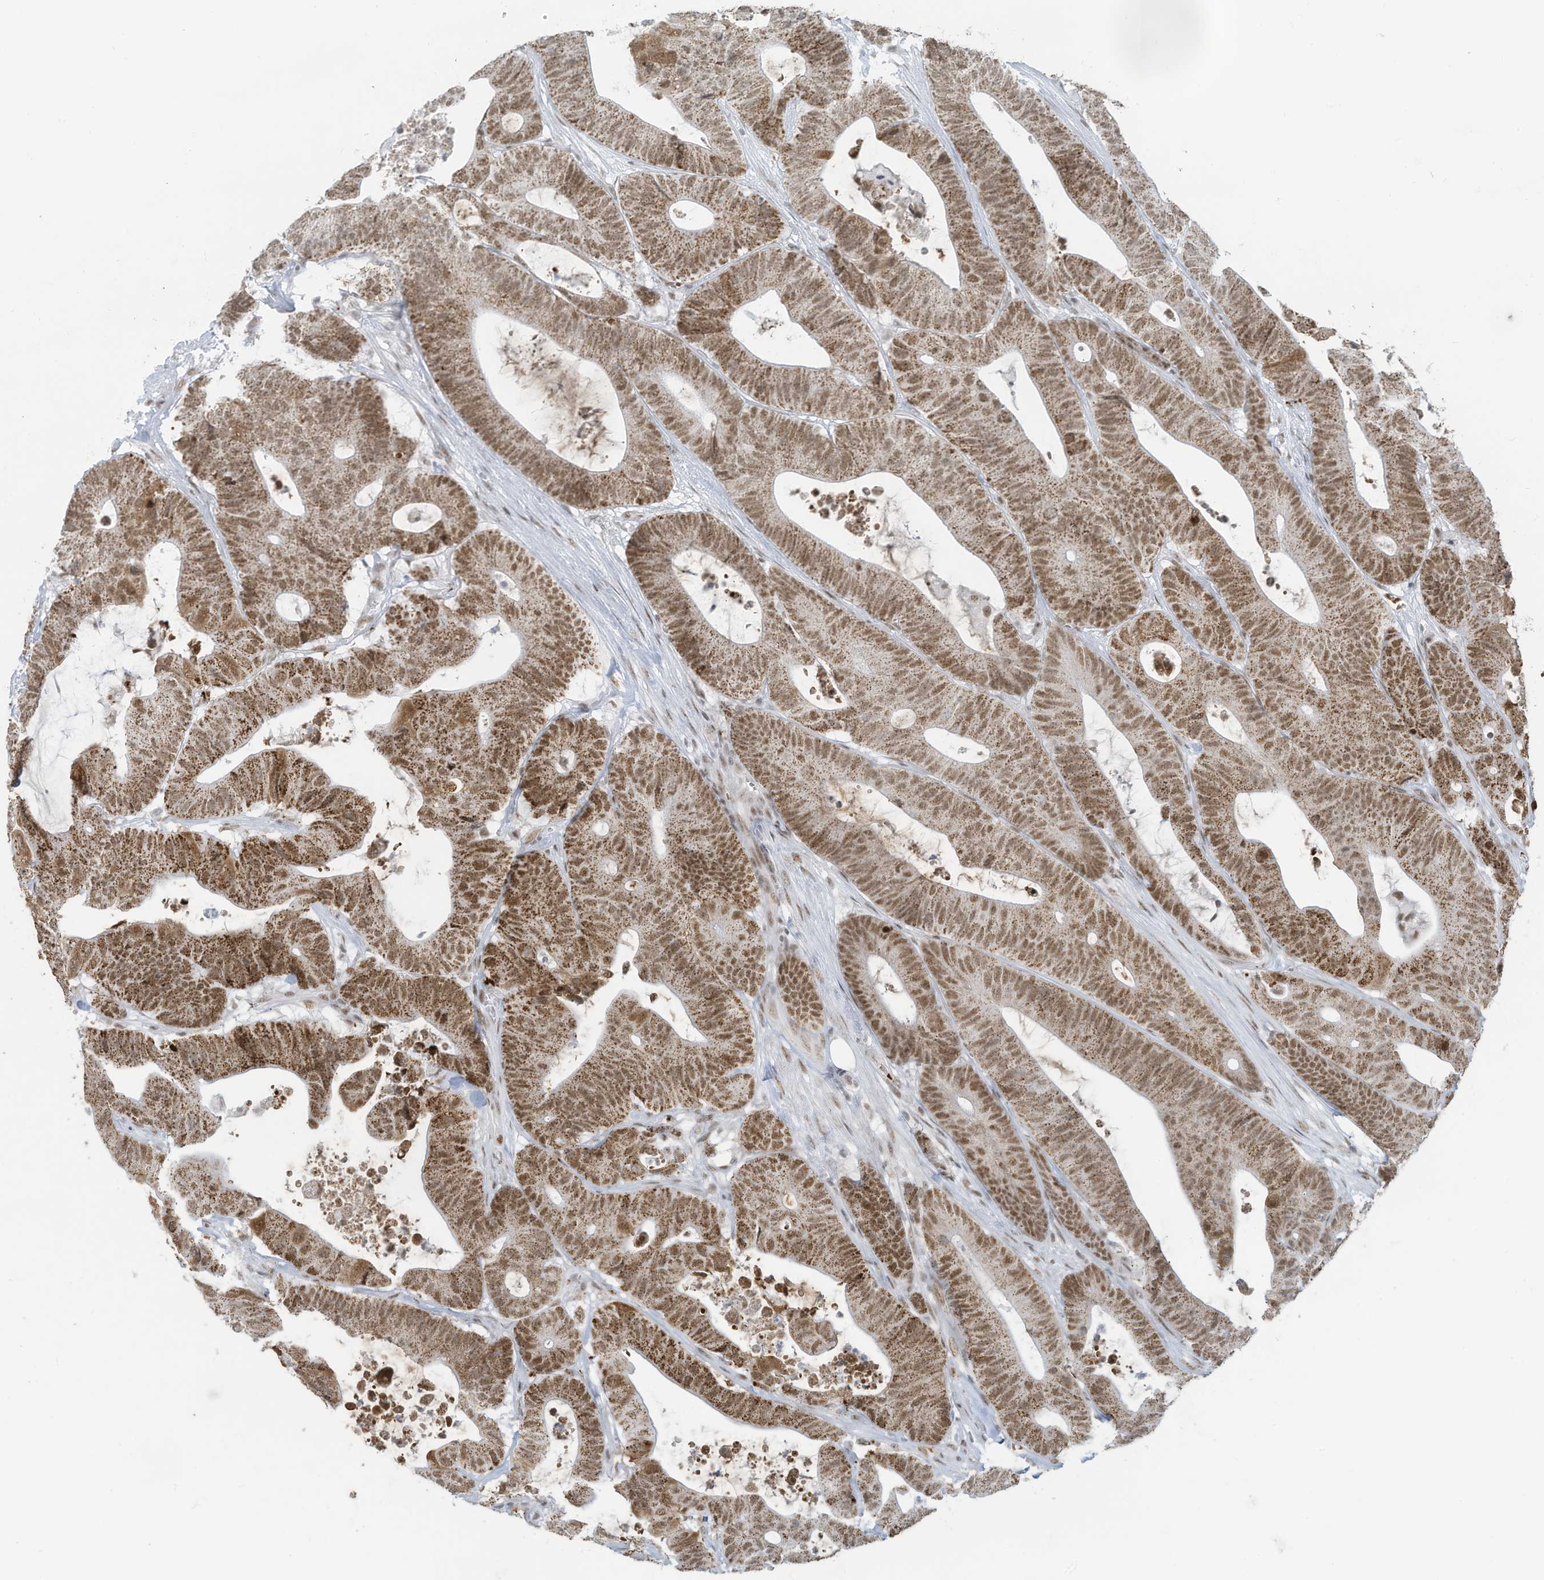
{"staining": {"intensity": "moderate", "quantity": ">75%", "location": "cytoplasmic/membranous,nuclear"}, "tissue": "colorectal cancer", "cell_type": "Tumor cells", "image_type": "cancer", "snomed": [{"axis": "morphology", "description": "Adenocarcinoma, NOS"}, {"axis": "topography", "description": "Colon"}], "caption": "Immunohistochemical staining of colorectal cancer shows medium levels of moderate cytoplasmic/membranous and nuclear staining in approximately >75% of tumor cells.", "gene": "ECT2L", "patient": {"sex": "female", "age": 84}}